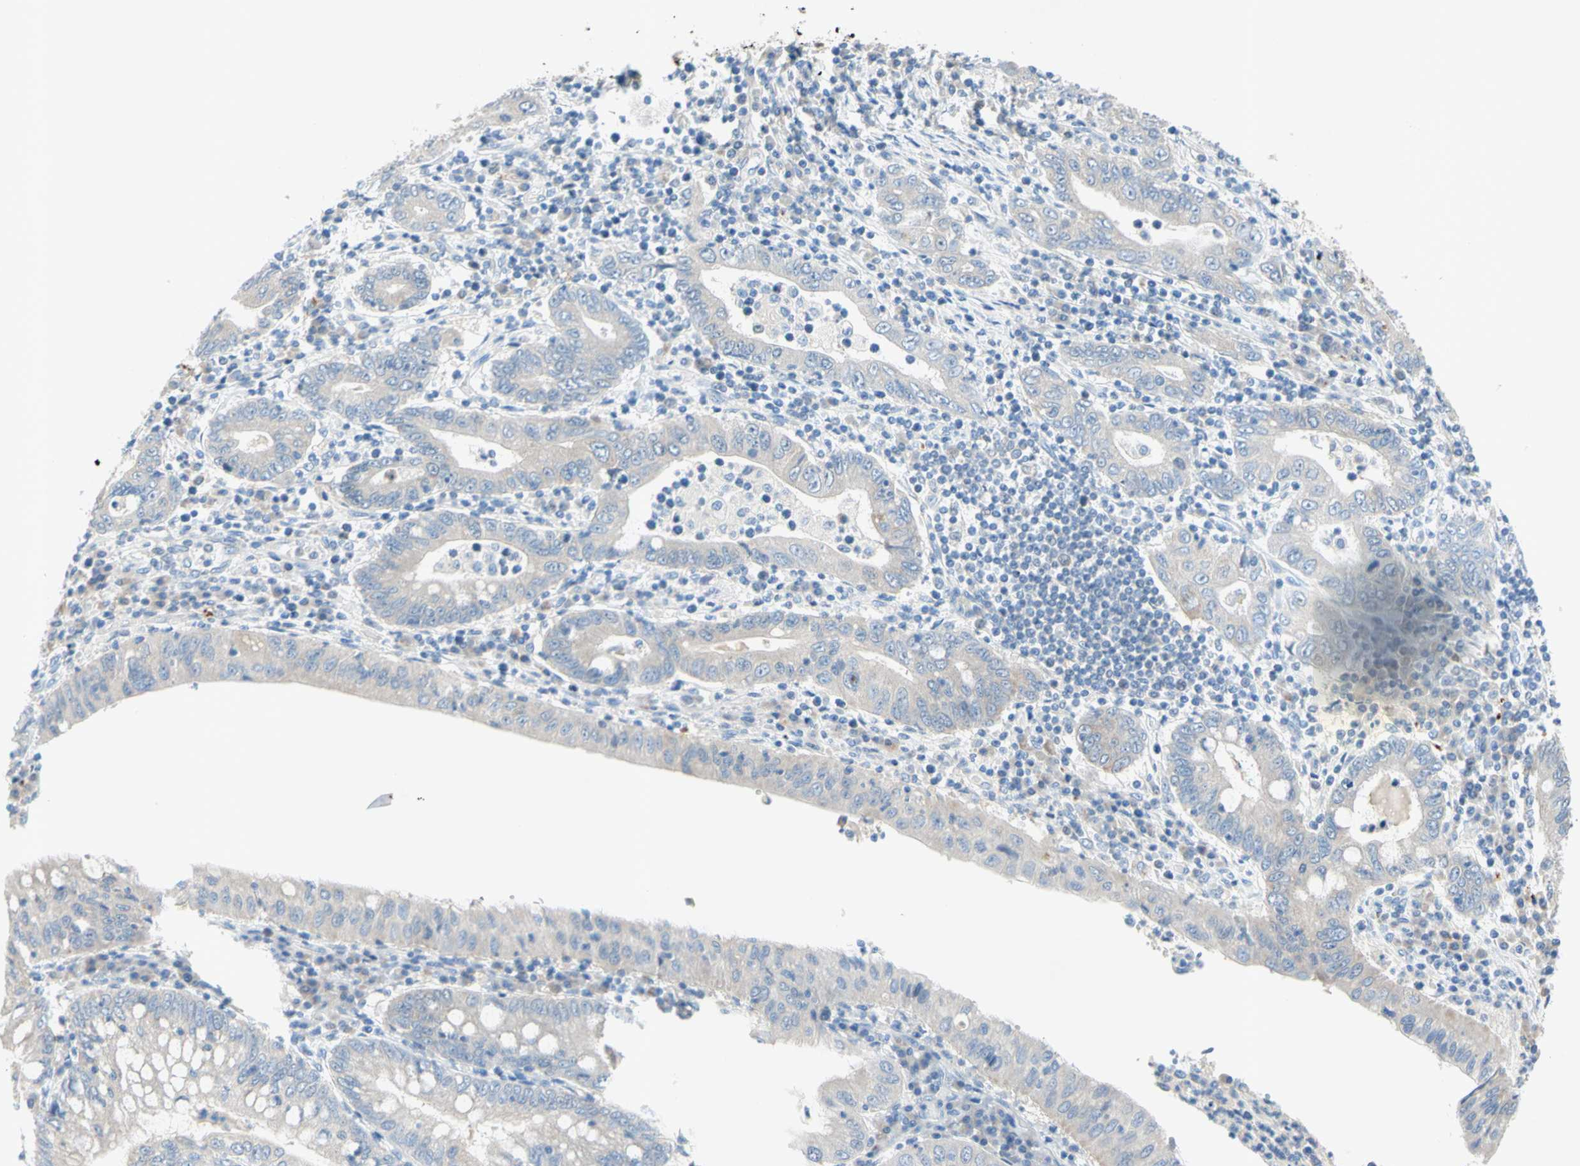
{"staining": {"intensity": "weak", "quantity": ">75%", "location": "cytoplasmic/membranous"}, "tissue": "stomach cancer", "cell_type": "Tumor cells", "image_type": "cancer", "snomed": [{"axis": "morphology", "description": "Normal tissue, NOS"}, {"axis": "morphology", "description": "Adenocarcinoma, NOS"}, {"axis": "topography", "description": "Esophagus"}, {"axis": "topography", "description": "Stomach, upper"}, {"axis": "topography", "description": "Peripheral nerve tissue"}], "caption": "Brown immunohistochemical staining in human stomach adenocarcinoma exhibits weak cytoplasmic/membranous staining in approximately >75% of tumor cells. Using DAB (3,3'-diaminobenzidine) (brown) and hematoxylin (blue) stains, captured at high magnification using brightfield microscopy.", "gene": "MFF", "patient": {"sex": "male", "age": 62}}